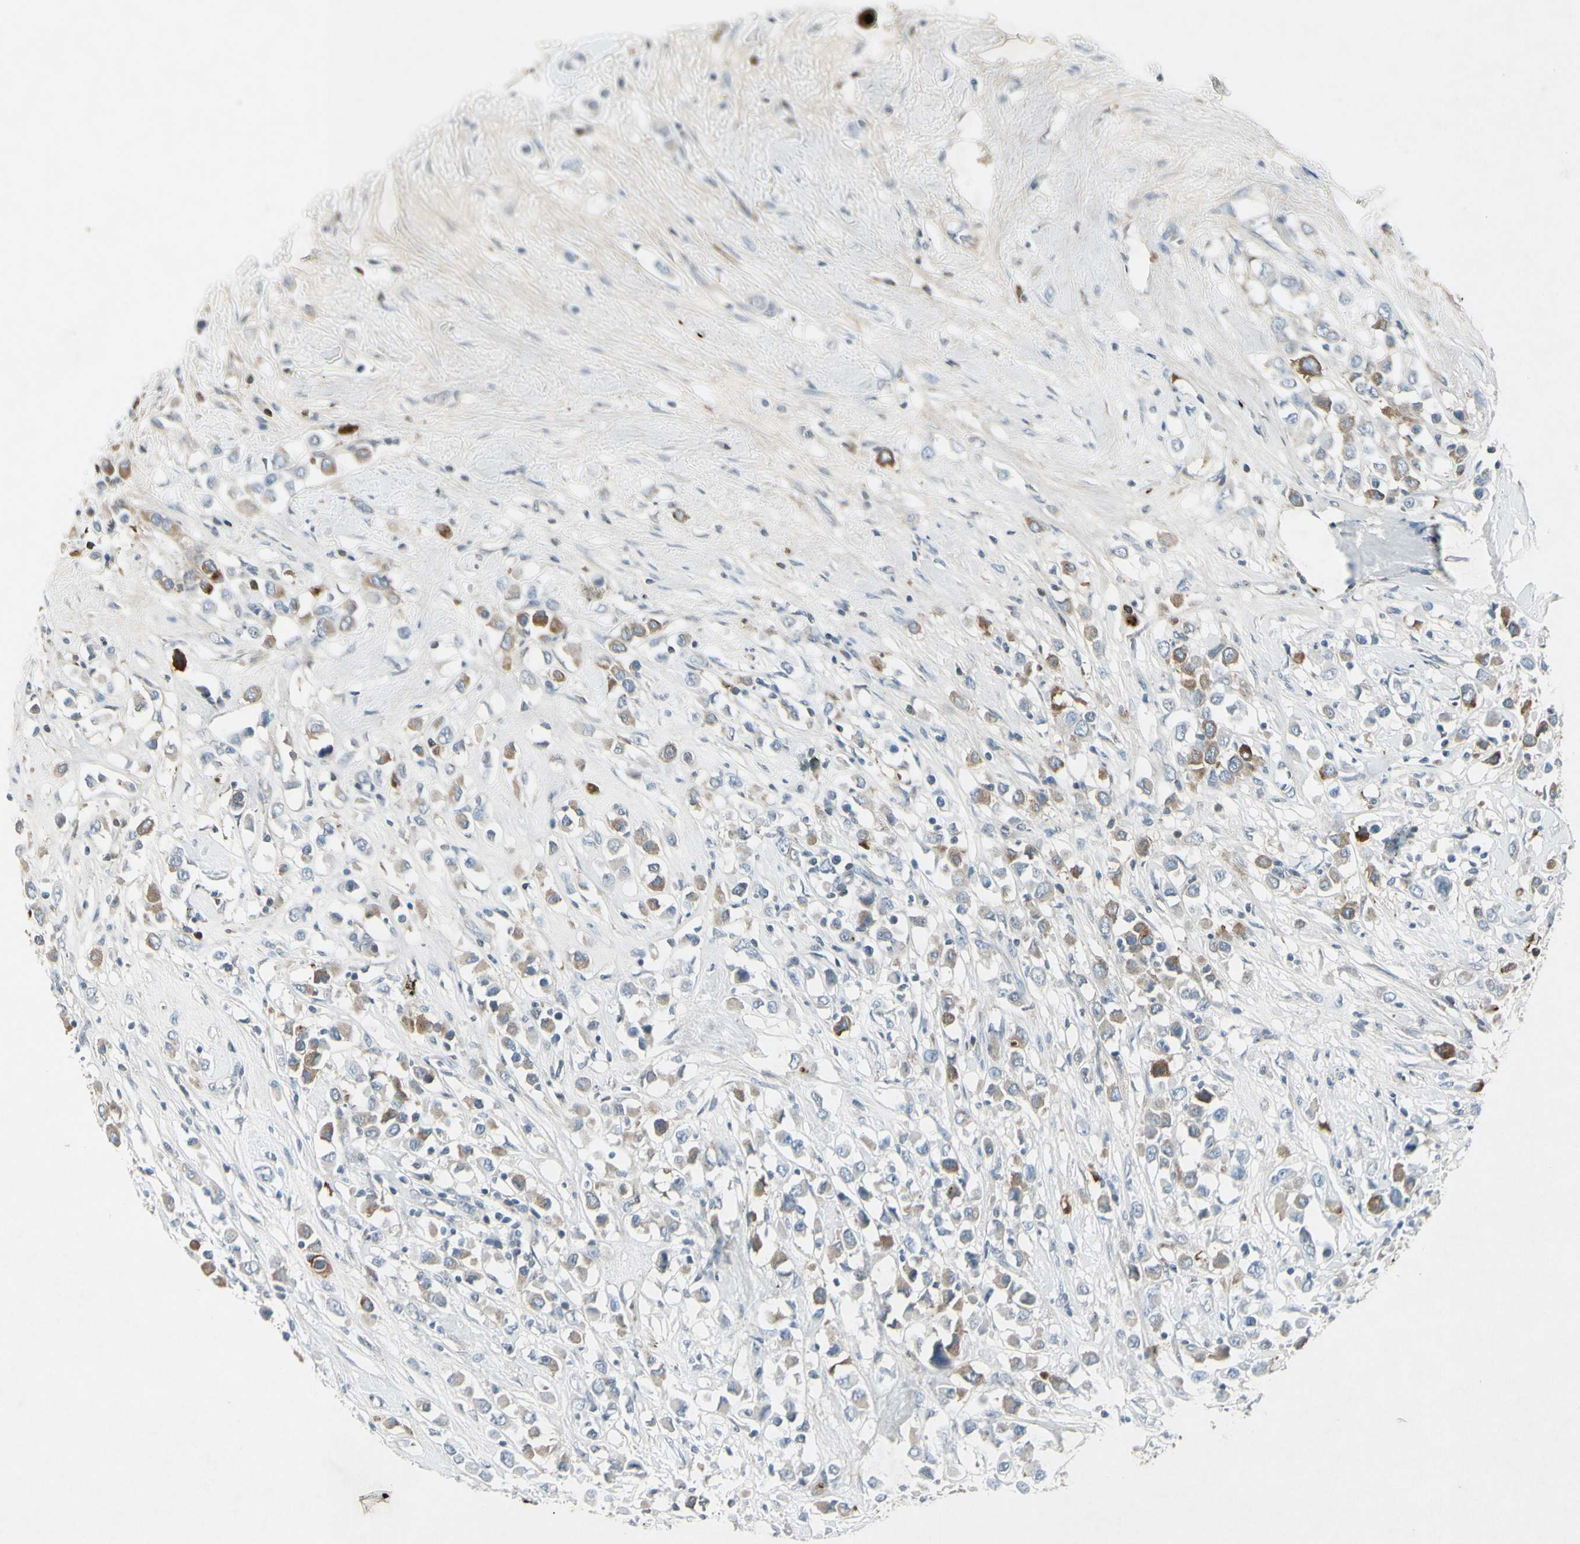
{"staining": {"intensity": "moderate", "quantity": "25%-75%", "location": "cytoplasmic/membranous"}, "tissue": "breast cancer", "cell_type": "Tumor cells", "image_type": "cancer", "snomed": [{"axis": "morphology", "description": "Duct carcinoma"}, {"axis": "topography", "description": "Breast"}], "caption": "Breast infiltrating ductal carcinoma stained for a protein (brown) demonstrates moderate cytoplasmic/membranous positive positivity in about 25%-75% of tumor cells.", "gene": "IGHM", "patient": {"sex": "female", "age": 61}}